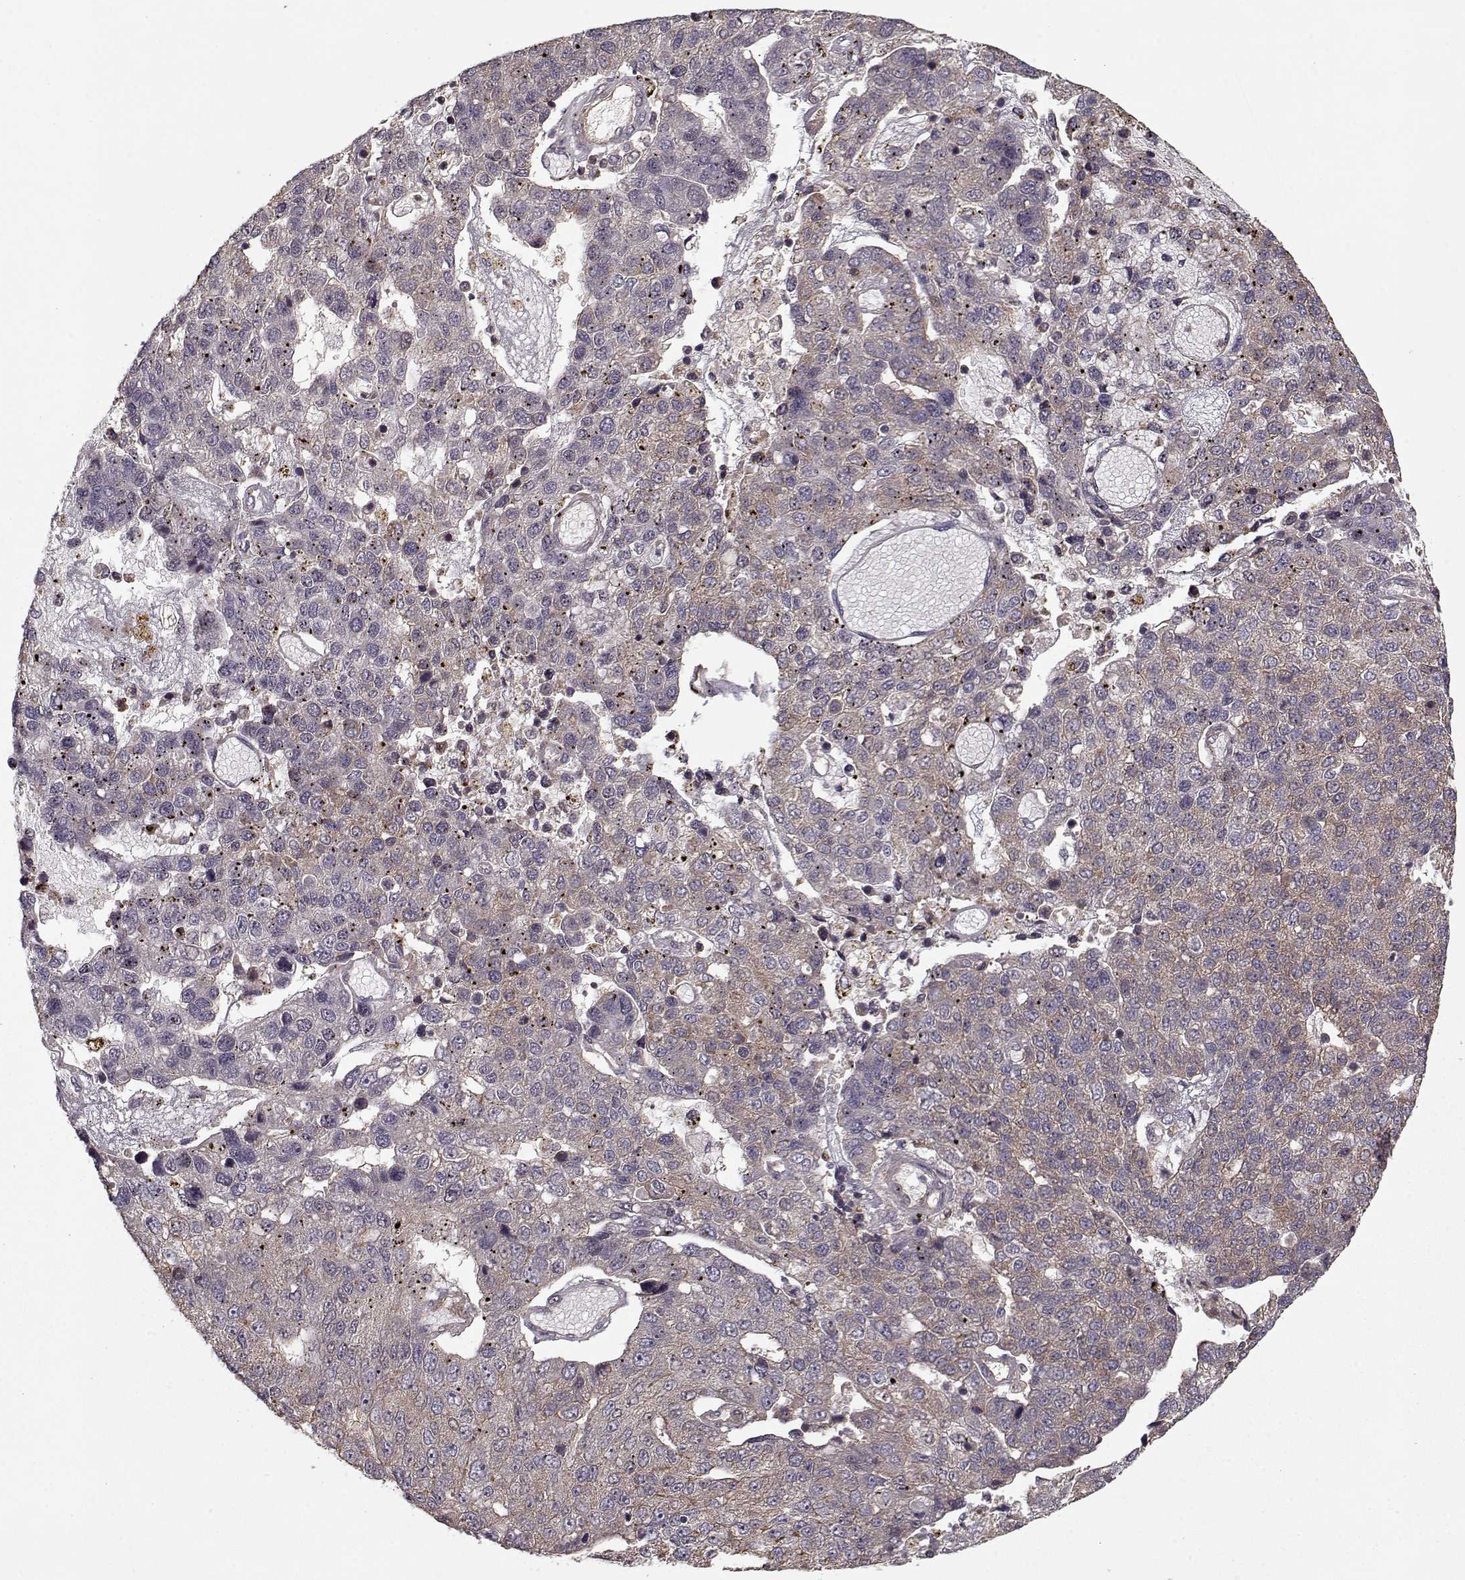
{"staining": {"intensity": "moderate", "quantity": "<25%", "location": "cytoplasmic/membranous"}, "tissue": "pancreatic cancer", "cell_type": "Tumor cells", "image_type": "cancer", "snomed": [{"axis": "morphology", "description": "Adenocarcinoma, NOS"}, {"axis": "topography", "description": "Pancreas"}], "caption": "Immunohistochemistry histopathology image of adenocarcinoma (pancreatic) stained for a protein (brown), which exhibits low levels of moderate cytoplasmic/membranous staining in about <25% of tumor cells.", "gene": "PPP1R12A", "patient": {"sex": "female", "age": 61}}